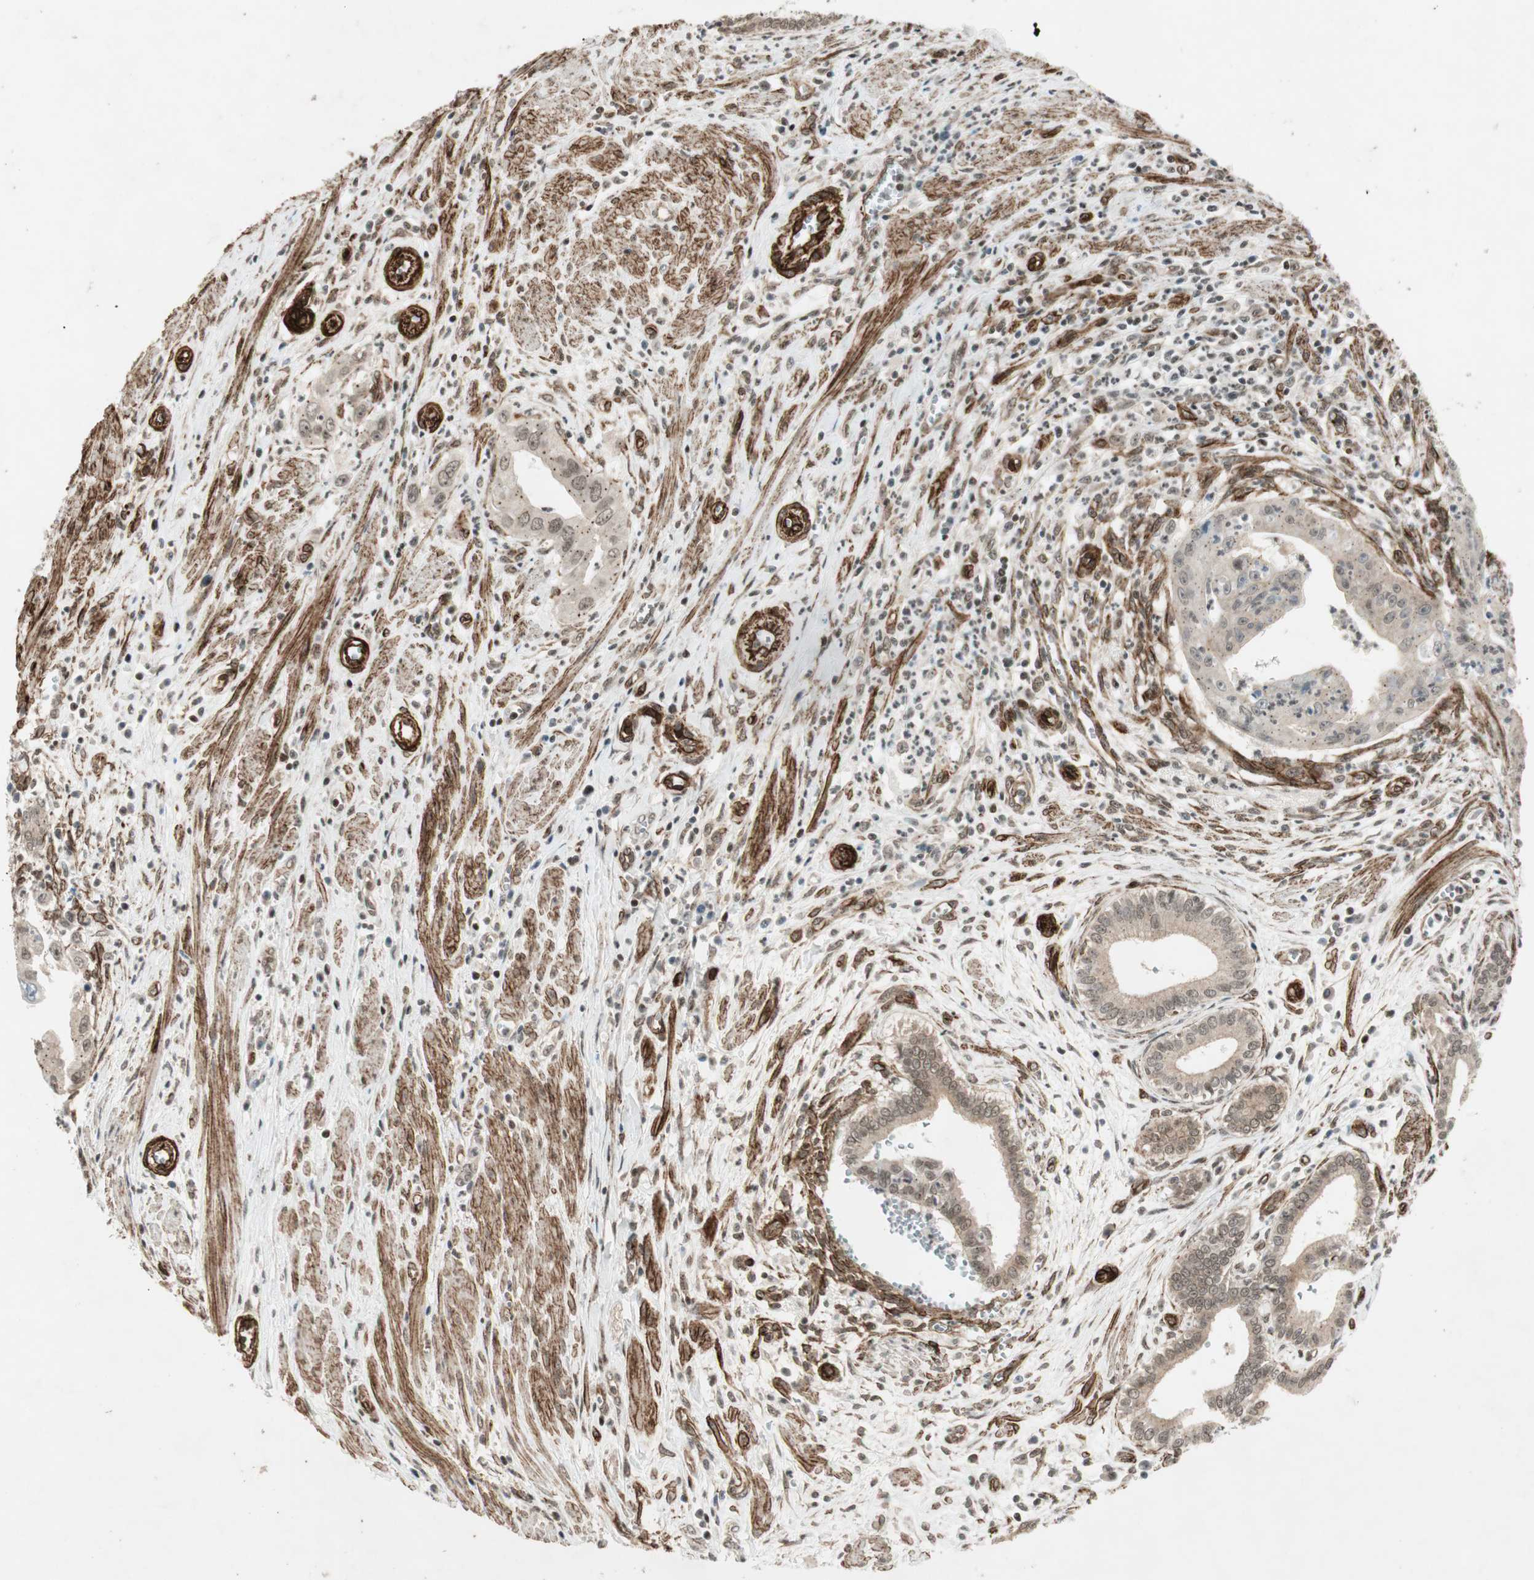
{"staining": {"intensity": "weak", "quantity": "<25%", "location": "cytoplasmic/membranous"}, "tissue": "pancreatic cancer", "cell_type": "Tumor cells", "image_type": "cancer", "snomed": [{"axis": "morphology", "description": "Normal tissue, NOS"}, {"axis": "topography", "description": "Lymph node"}], "caption": "High magnification brightfield microscopy of pancreatic cancer stained with DAB (brown) and counterstained with hematoxylin (blue): tumor cells show no significant staining.", "gene": "CDK19", "patient": {"sex": "male", "age": 50}}